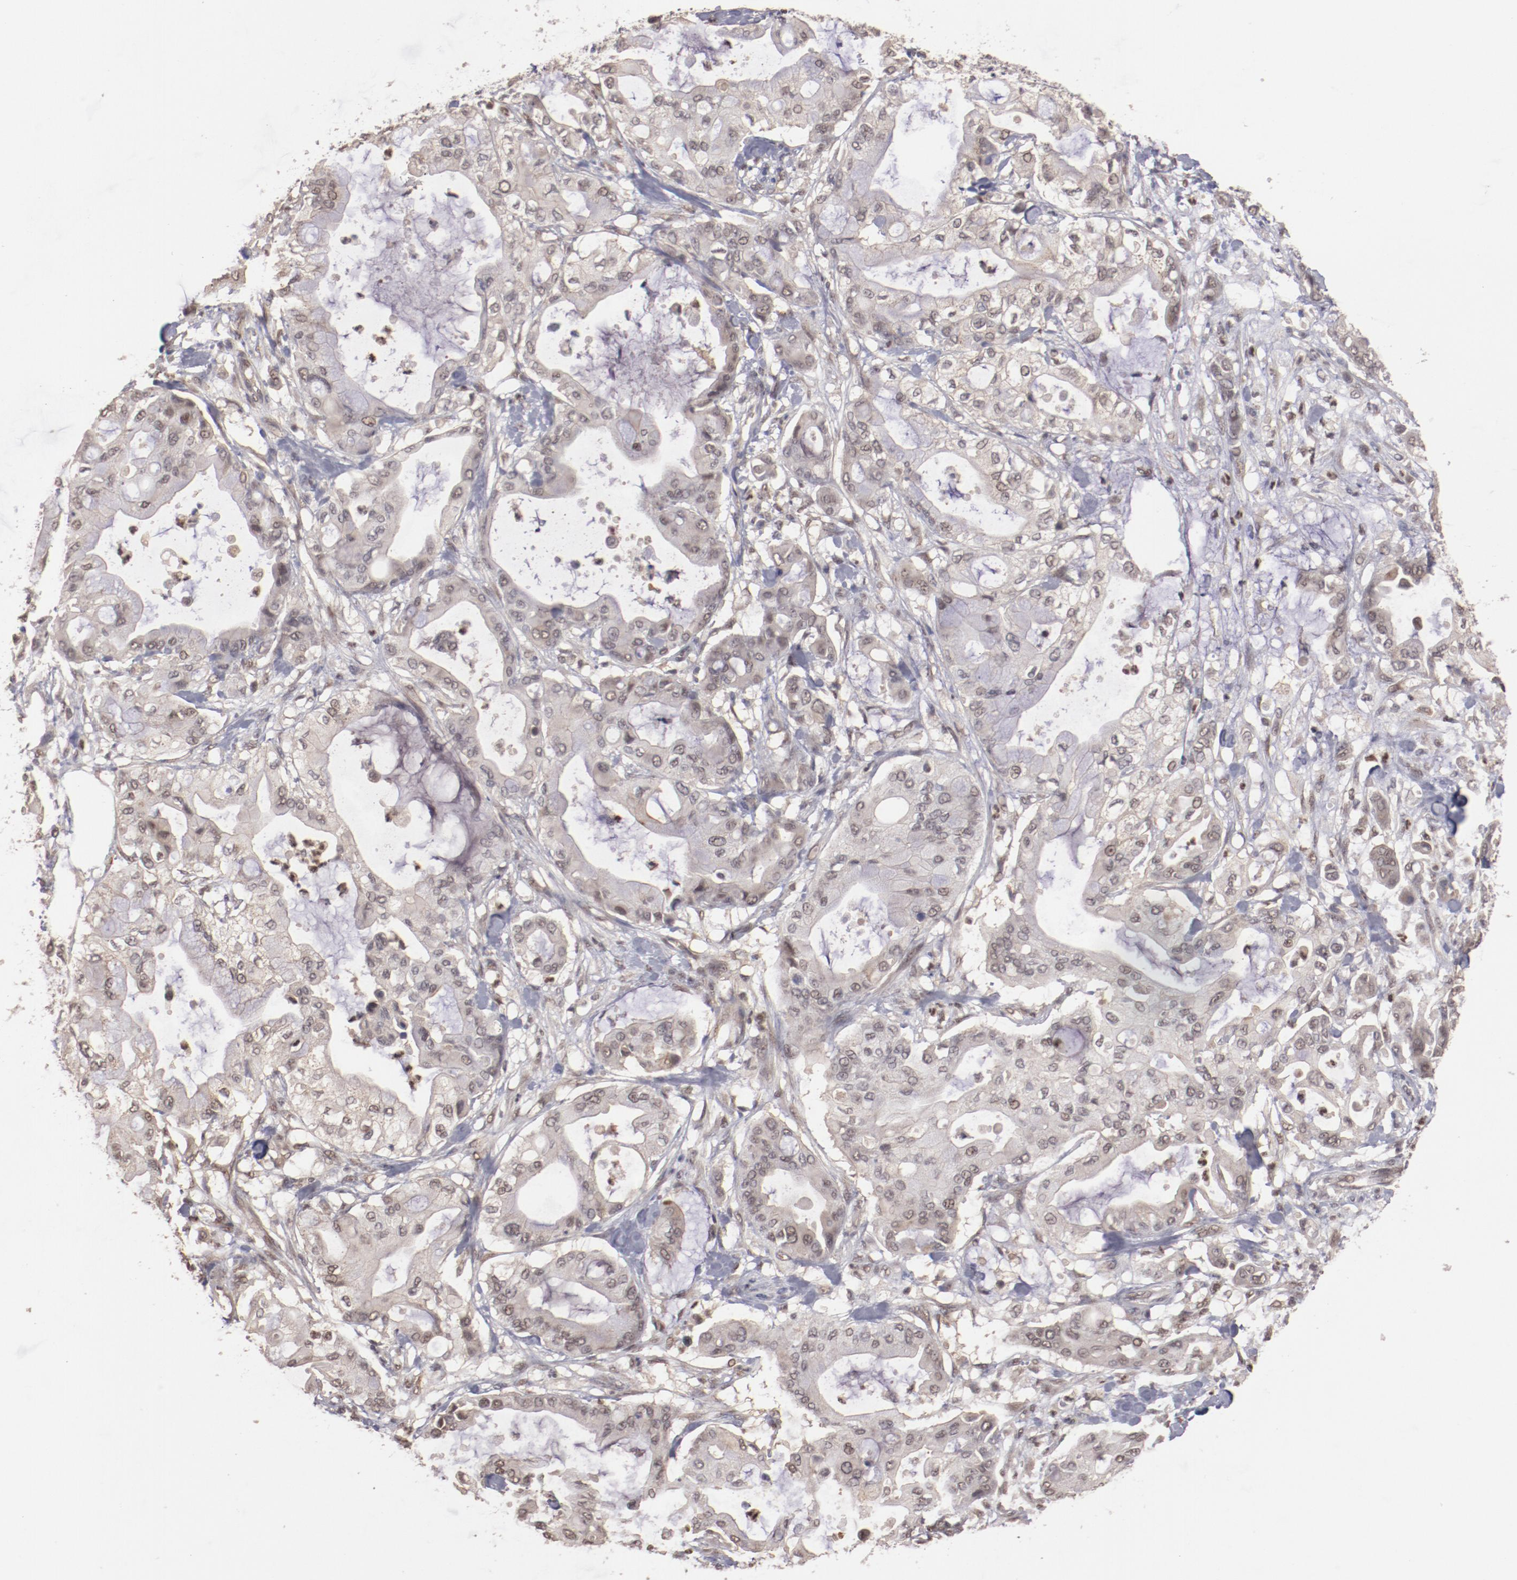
{"staining": {"intensity": "weak", "quantity": "25%-75%", "location": "cytoplasmic/membranous,nuclear"}, "tissue": "pancreatic cancer", "cell_type": "Tumor cells", "image_type": "cancer", "snomed": [{"axis": "morphology", "description": "Adenocarcinoma, NOS"}, {"axis": "morphology", "description": "Adenocarcinoma, metastatic, NOS"}, {"axis": "topography", "description": "Lymph node"}, {"axis": "topography", "description": "Pancreas"}, {"axis": "topography", "description": "Duodenum"}], "caption": "The immunohistochemical stain shows weak cytoplasmic/membranous and nuclear positivity in tumor cells of pancreatic cancer tissue.", "gene": "NFE2", "patient": {"sex": "female", "age": 64}}